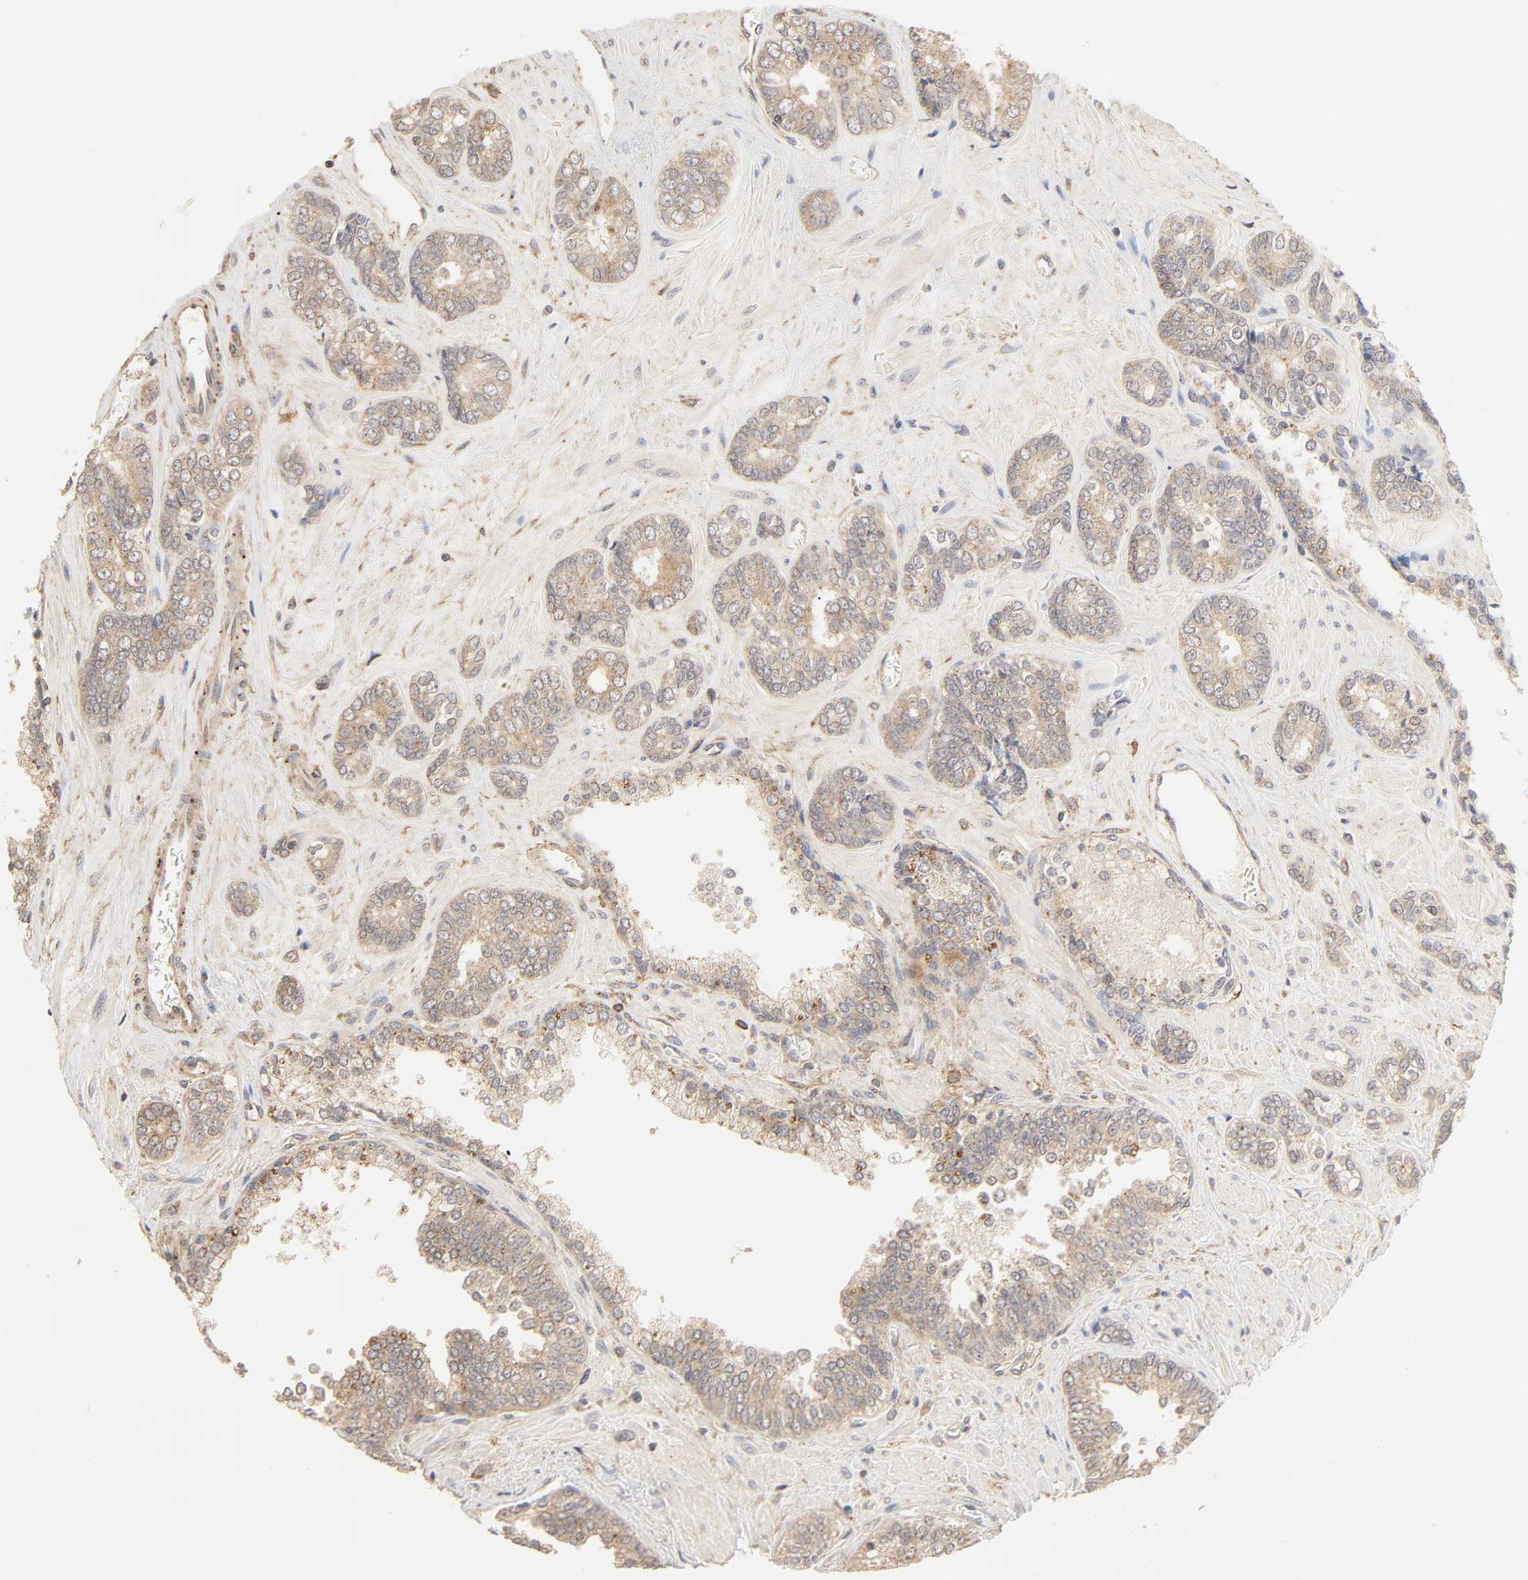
{"staining": {"intensity": "moderate", "quantity": "25%-75%", "location": "cytoplasmic/membranous"}, "tissue": "prostate cancer", "cell_type": "Tumor cells", "image_type": "cancer", "snomed": [{"axis": "morphology", "description": "Adenocarcinoma, High grade"}, {"axis": "topography", "description": "Prostate"}], "caption": "The photomicrograph reveals a brown stain indicating the presence of a protein in the cytoplasmic/membranous of tumor cells in prostate cancer (adenocarcinoma (high-grade)).", "gene": "EPS8", "patient": {"sex": "male", "age": 67}}